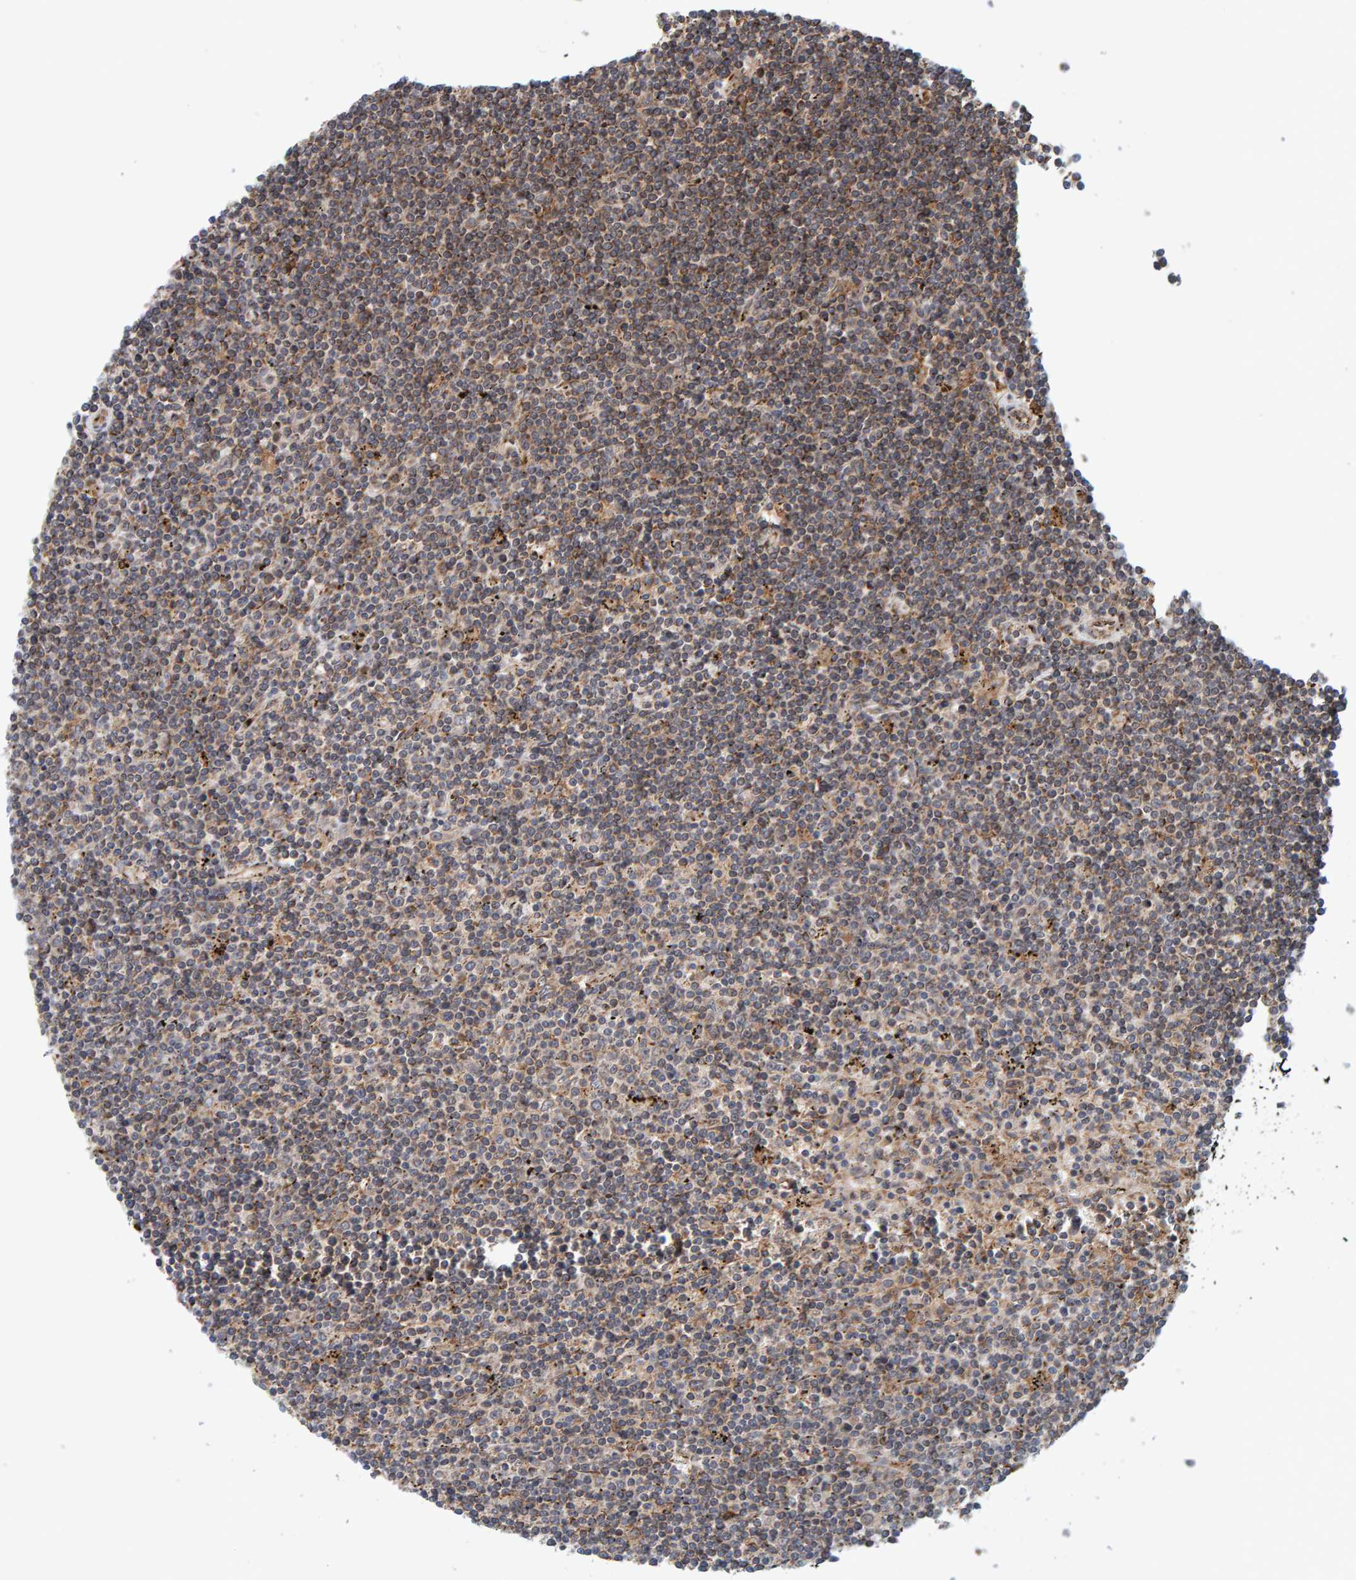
{"staining": {"intensity": "moderate", "quantity": "25%-75%", "location": "cytoplasmic/membranous"}, "tissue": "lymphoma", "cell_type": "Tumor cells", "image_type": "cancer", "snomed": [{"axis": "morphology", "description": "Malignant lymphoma, non-Hodgkin's type, Low grade"}, {"axis": "topography", "description": "Spleen"}], "caption": "The photomicrograph displays immunohistochemical staining of lymphoma. There is moderate cytoplasmic/membranous positivity is appreciated in about 25%-75% of tumor cells.", "gene": "BAIAP2", "patient": {"sex": "male", "age": 76}}